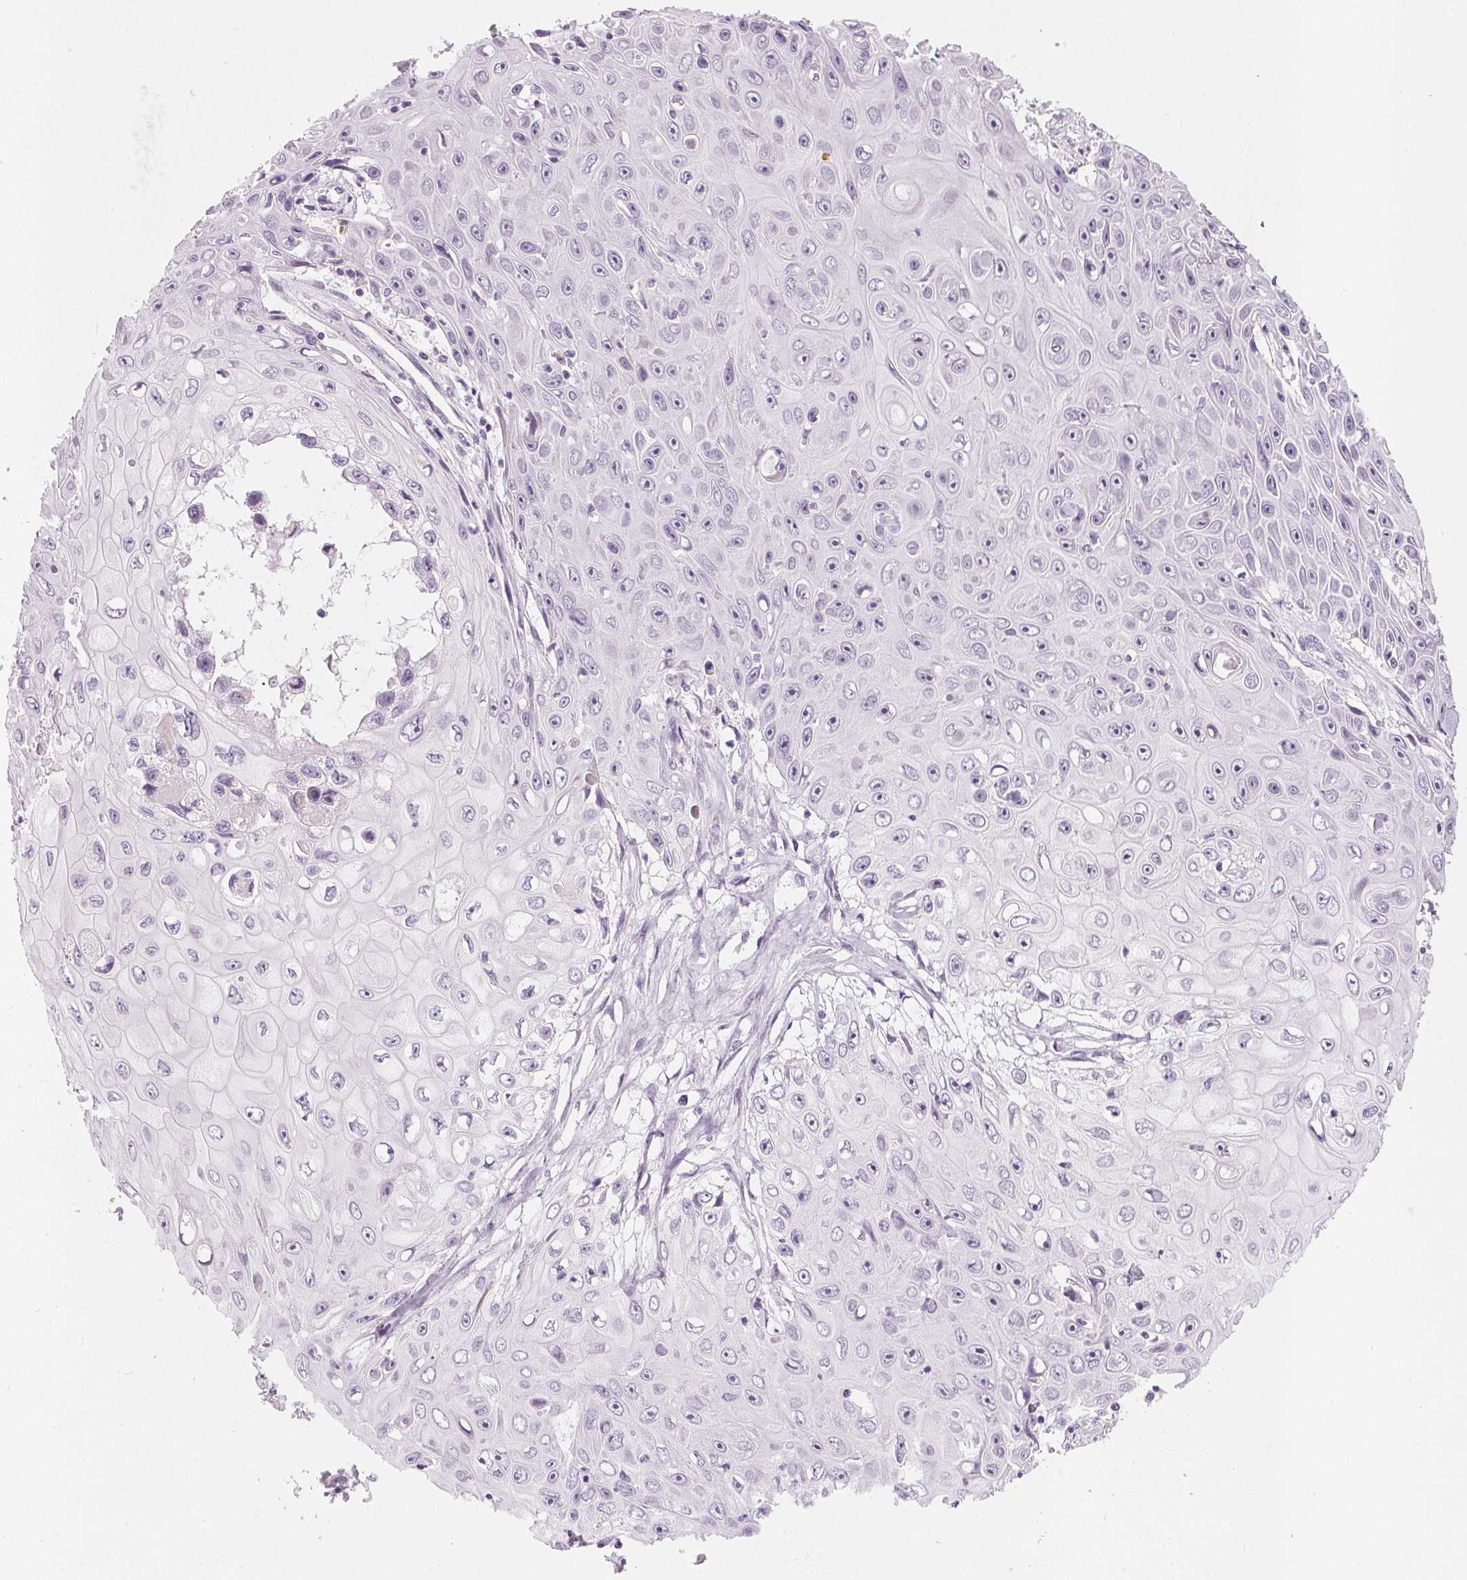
{"staining": {"intensity": "negative", "quantity": "none", "location": "none"}, "tissue": "skin cancer", "cell_type": "Tumor cells", "image_type": "cancer", "snomed": [{"axis": "morphology", "description": "Squamous cell carcinoma, NOS"}, {"axis": "topography", "description": "Skin"}], "caption": "There is no significant positivity in tumor cells of skin squamous cell carcinoma. The staining is performed using DAB brown chromogen with nuclei counter-stained in using hematoxylin.", "gene": "CHST4", "patient": {"sex": "male", "age": 82}}